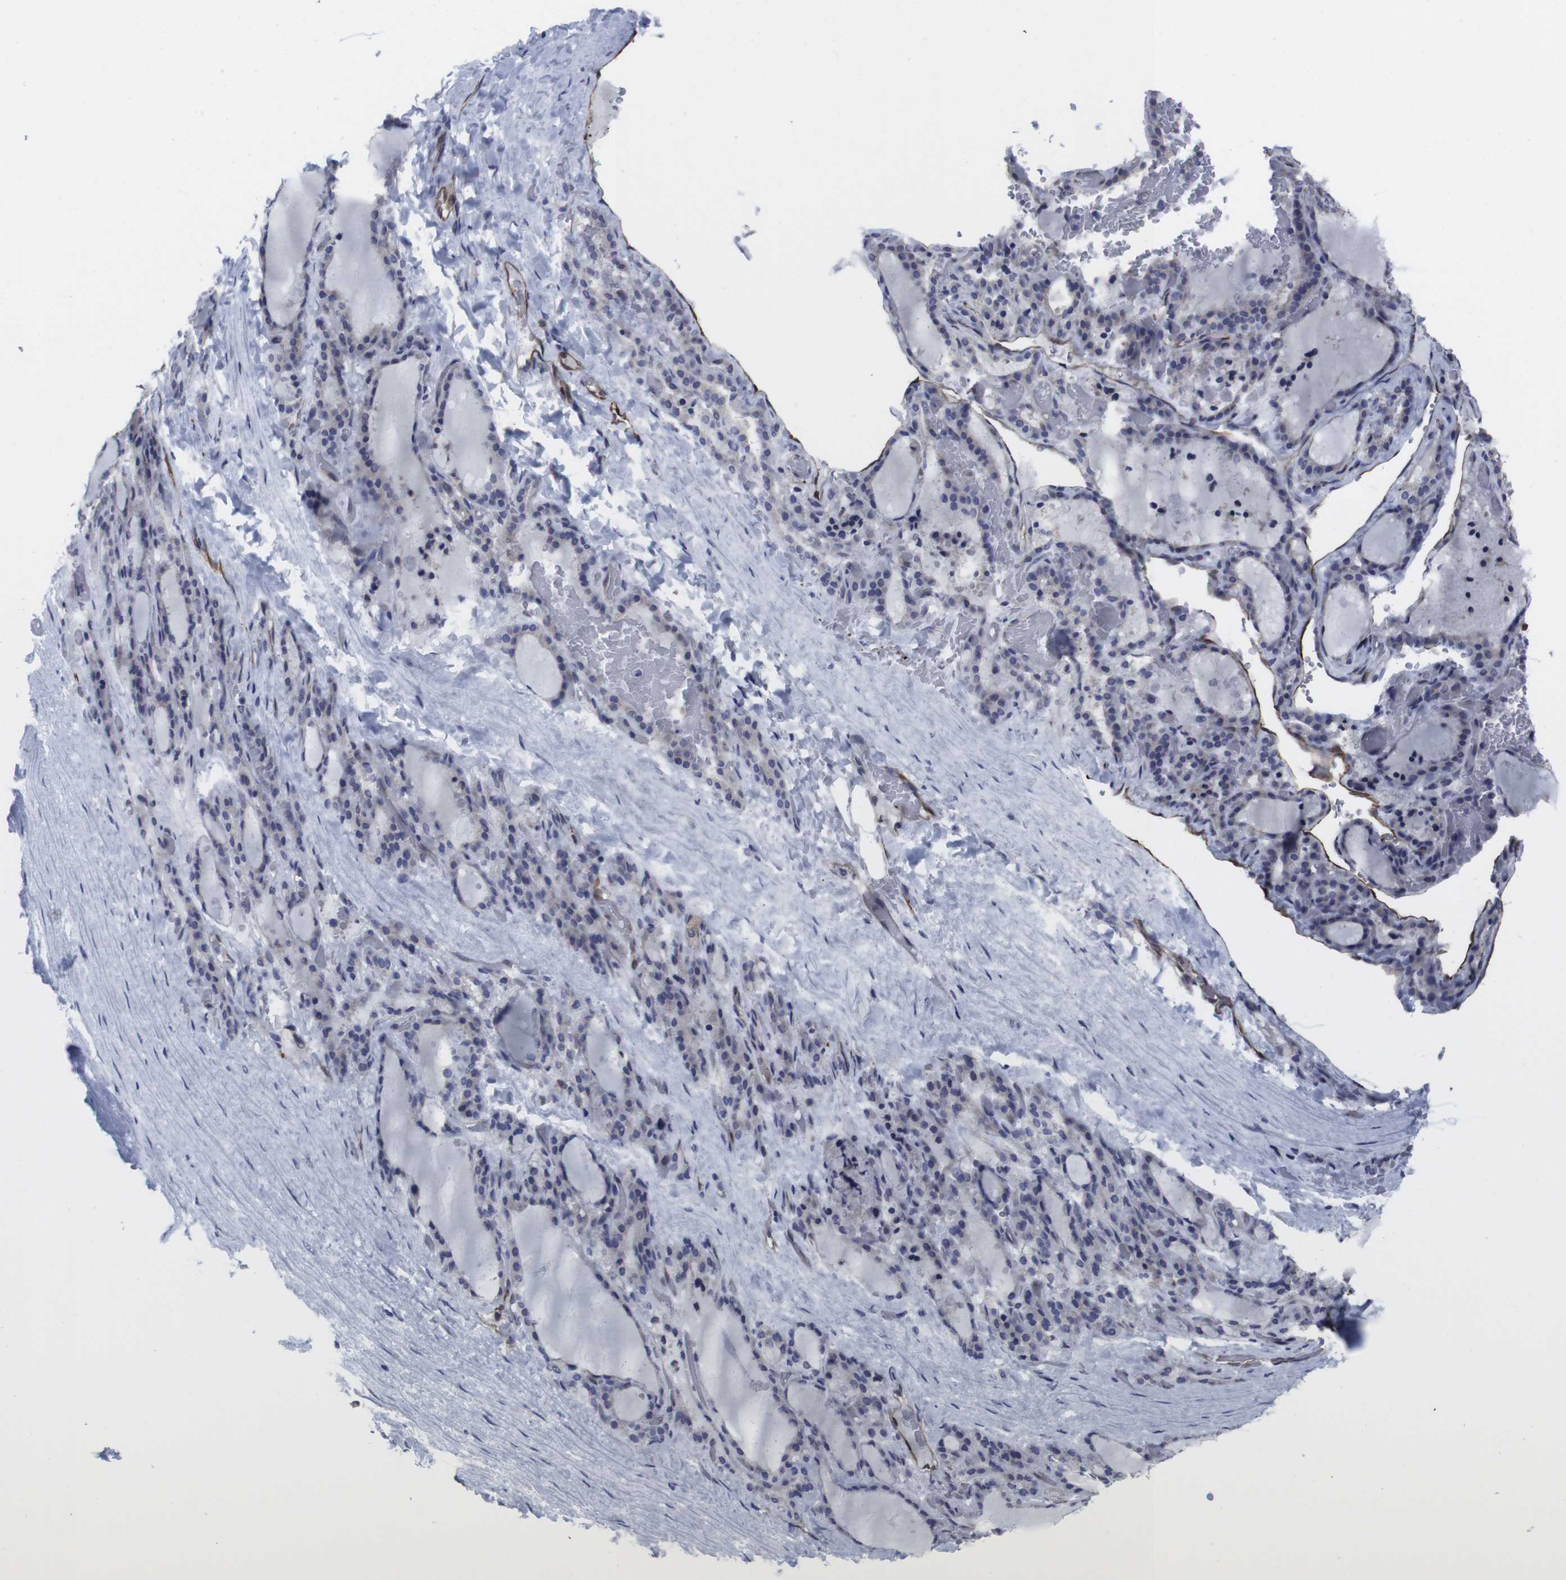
{"staining": {"intensity": "negative", "quantity": "none", "location": "none"}, "tissue": "thyroid gland", "cell_type": "Glandular cells", "image_type": "normal", "snomed": [{"axis": "morphology", "description": "Normal tissue, NOS"}, {"axis": "topography", "description": "Thyroid gland"}], "caption": "The histopathology image demonstrates no staining of glandular cells in benign thyroid gland.", "gene": "SNCG", "patient": {"sex": "female", "age": 28}}